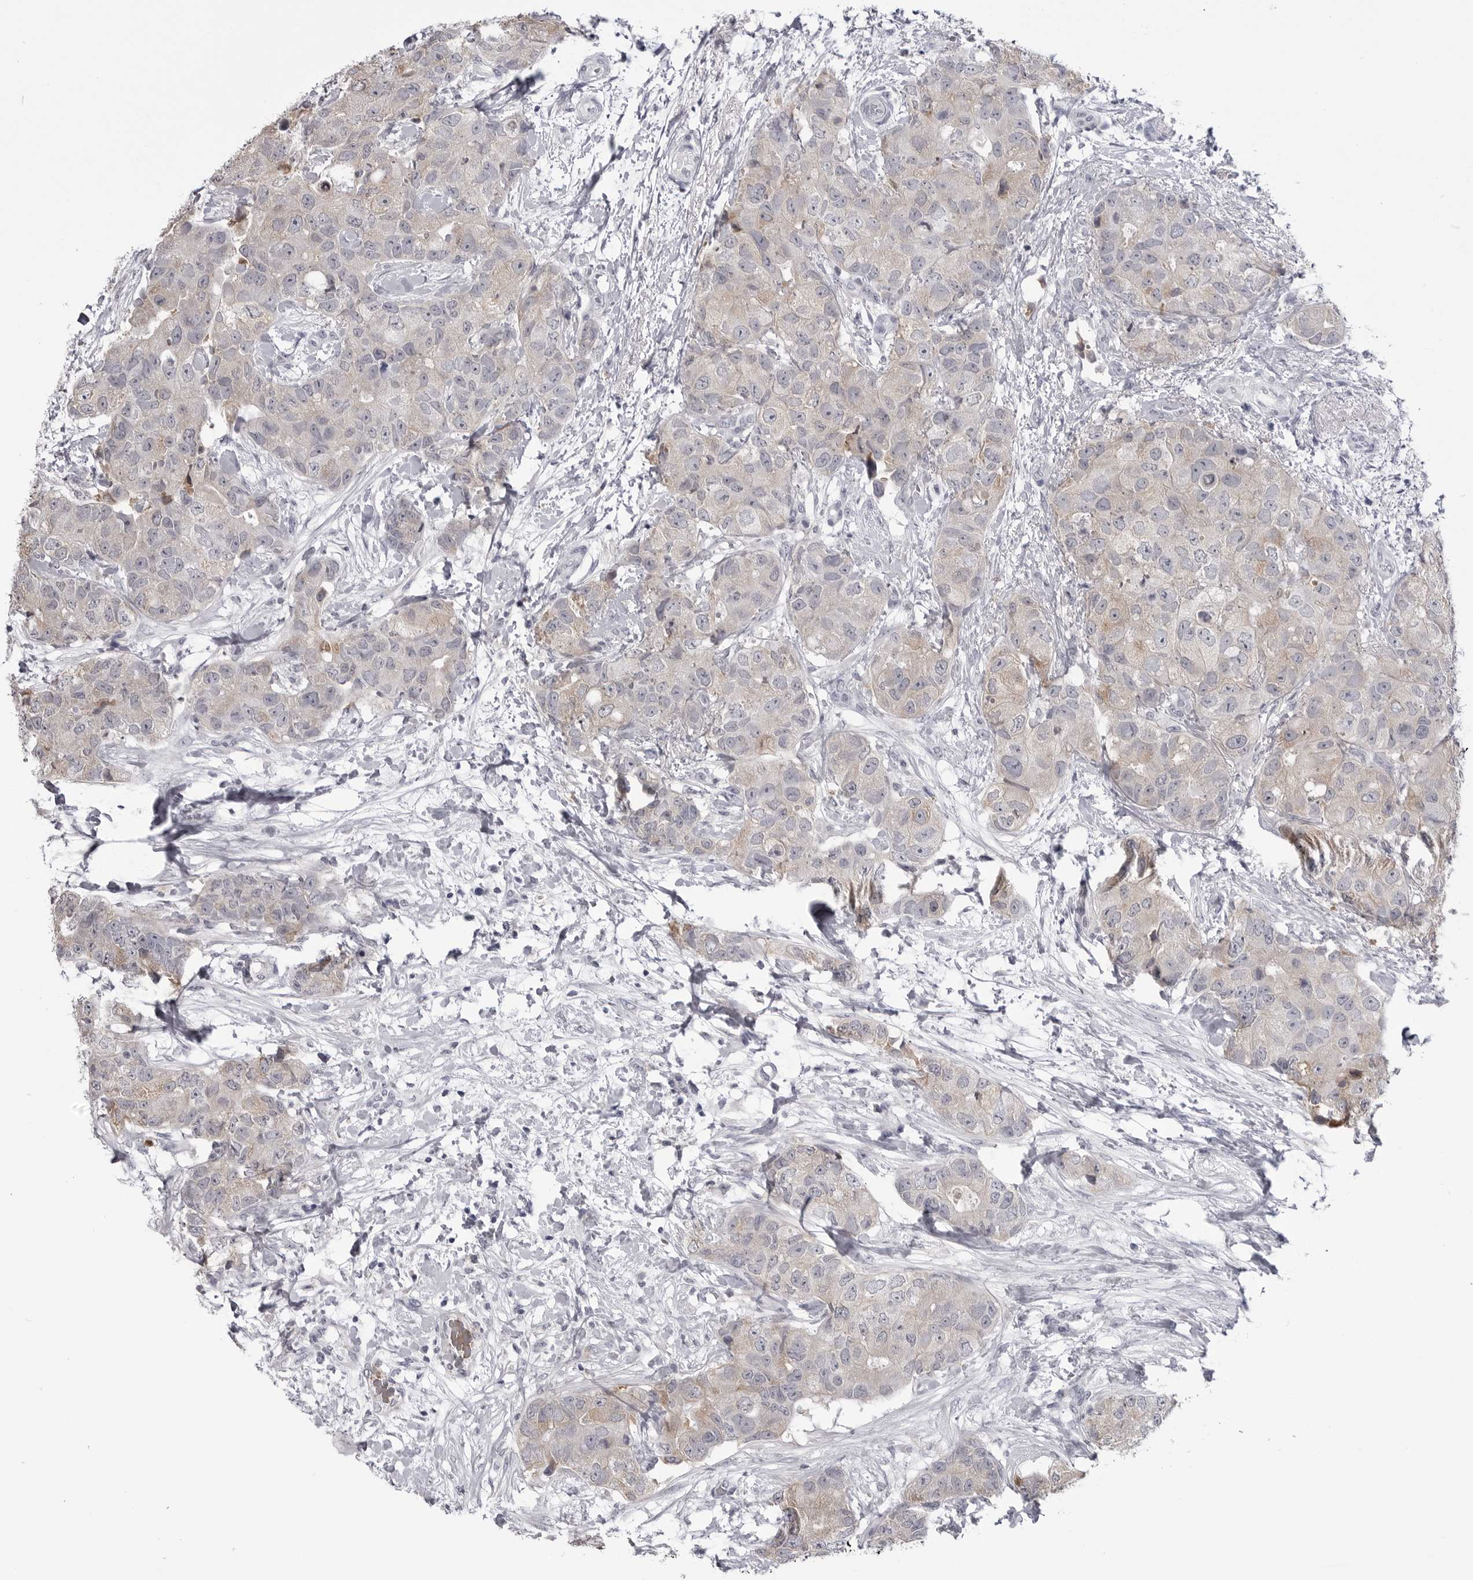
{"staining": {"intensity": "negative", "quantity": "none", "location": "none"}, "tissue": "breast cancer", "cell_type": "Tumor cells", "image_type": "cancer", "snomed": [{"axis": "morphology", "description": "Duct carcinoma"}, {"axis": "topography", "description": "Breast"}], "caption": "DAB (3,3'-diaminobenzidine) immunohistochemical staining of breast cancer displays no significant staining in tumor cells.", "gene": "STAP2", "patient": {"sex": "female", "age": 62}}